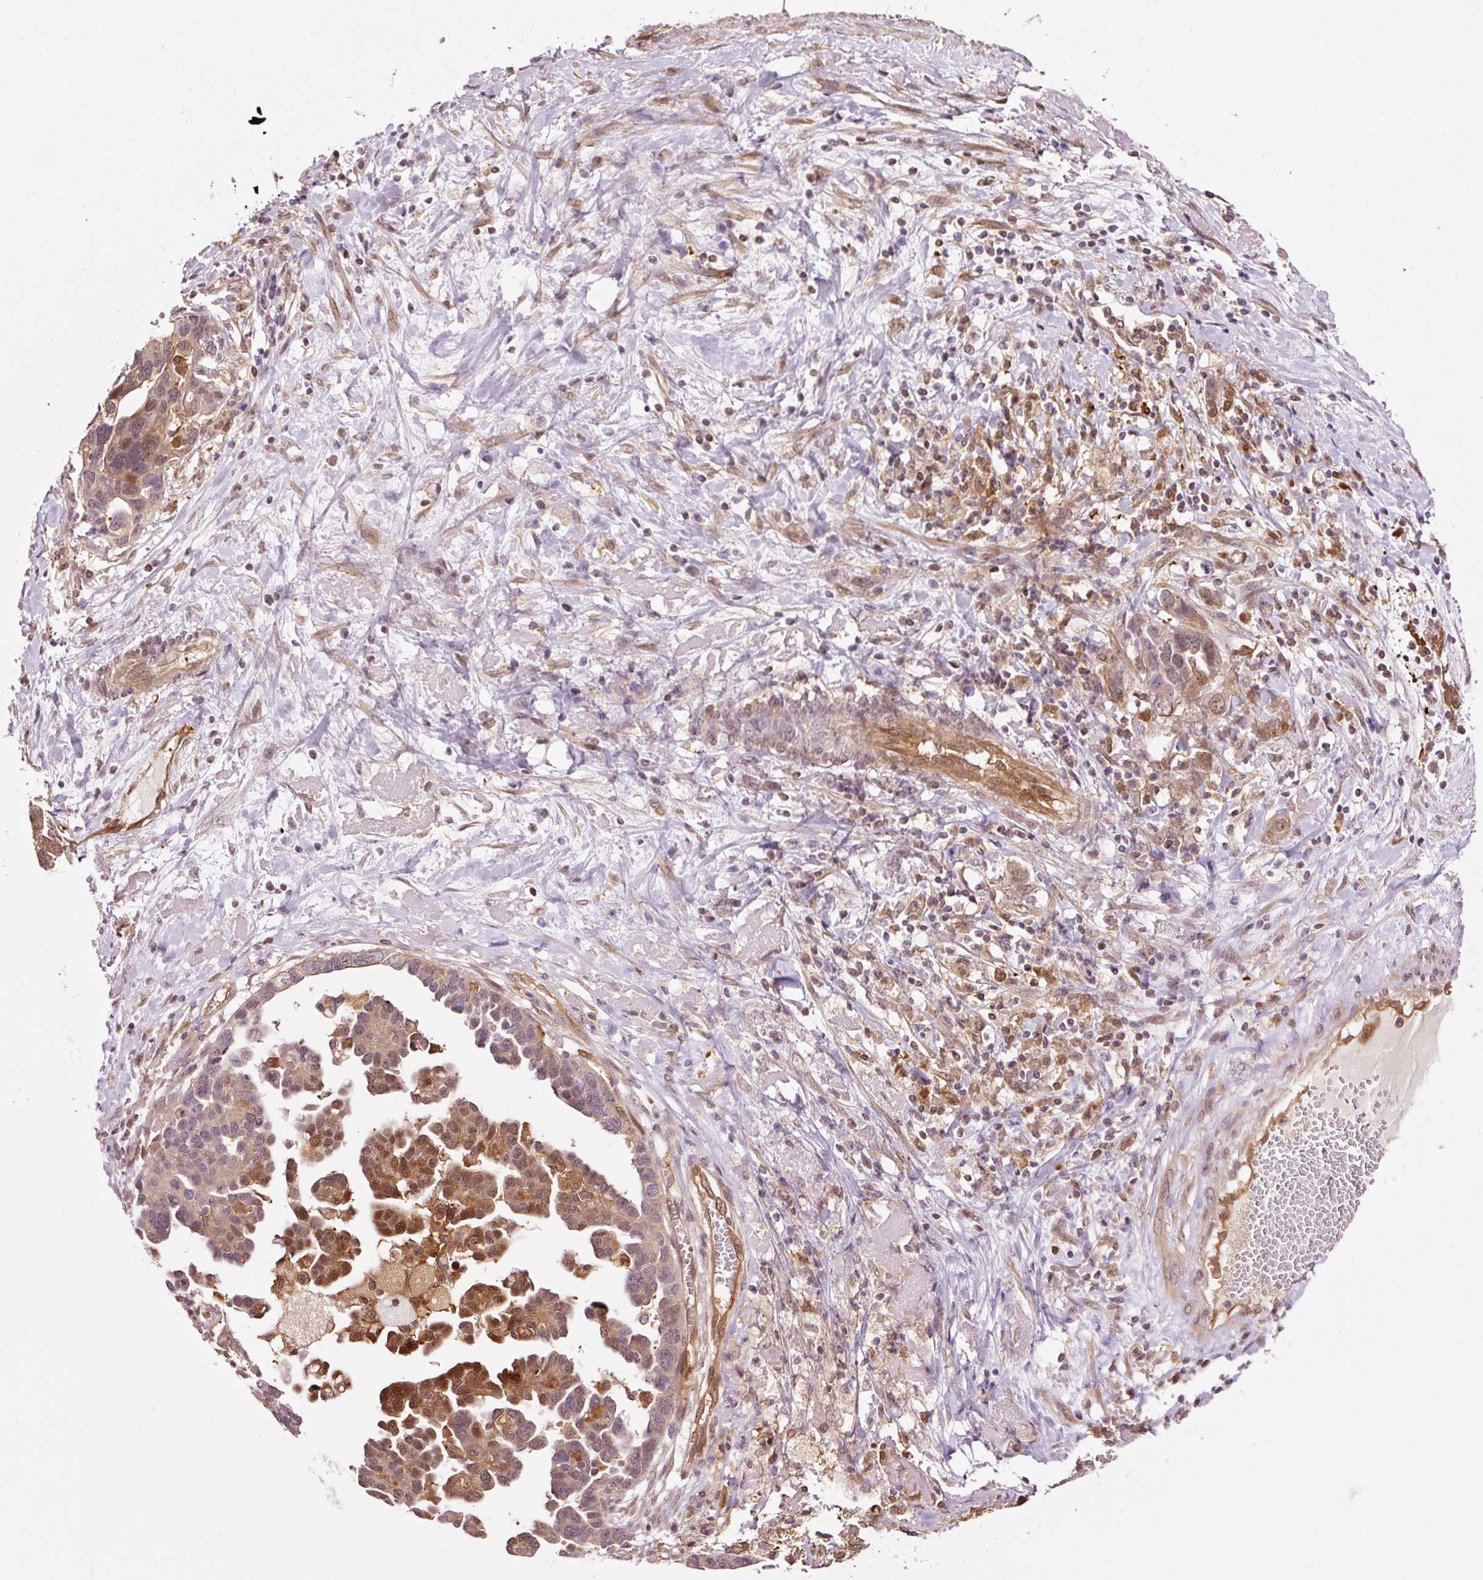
{"staining": {"intensity": "moderate", "quantity": "25%-75%", "location": "cytoplasmic/membranous,nuclear"}, "tissue": "ovarian cancer", "cell_type": "Tumor cells", "image_type": "cancer", "snomed": [{"axis": "morphology", "description": "Cystadenocarcinoma, serous, NOS"}, {"axis": "topography", "description": "Ovary"}], "caption": "A brown stain labels moderate cytoplasmic/membranous and nuclear expression of a protein in human ovarian cancer (serous cystadenocarcinoma) tumor cells.", "gene": "FBXL14", "patient": {"sex": "female", "age": 54}}